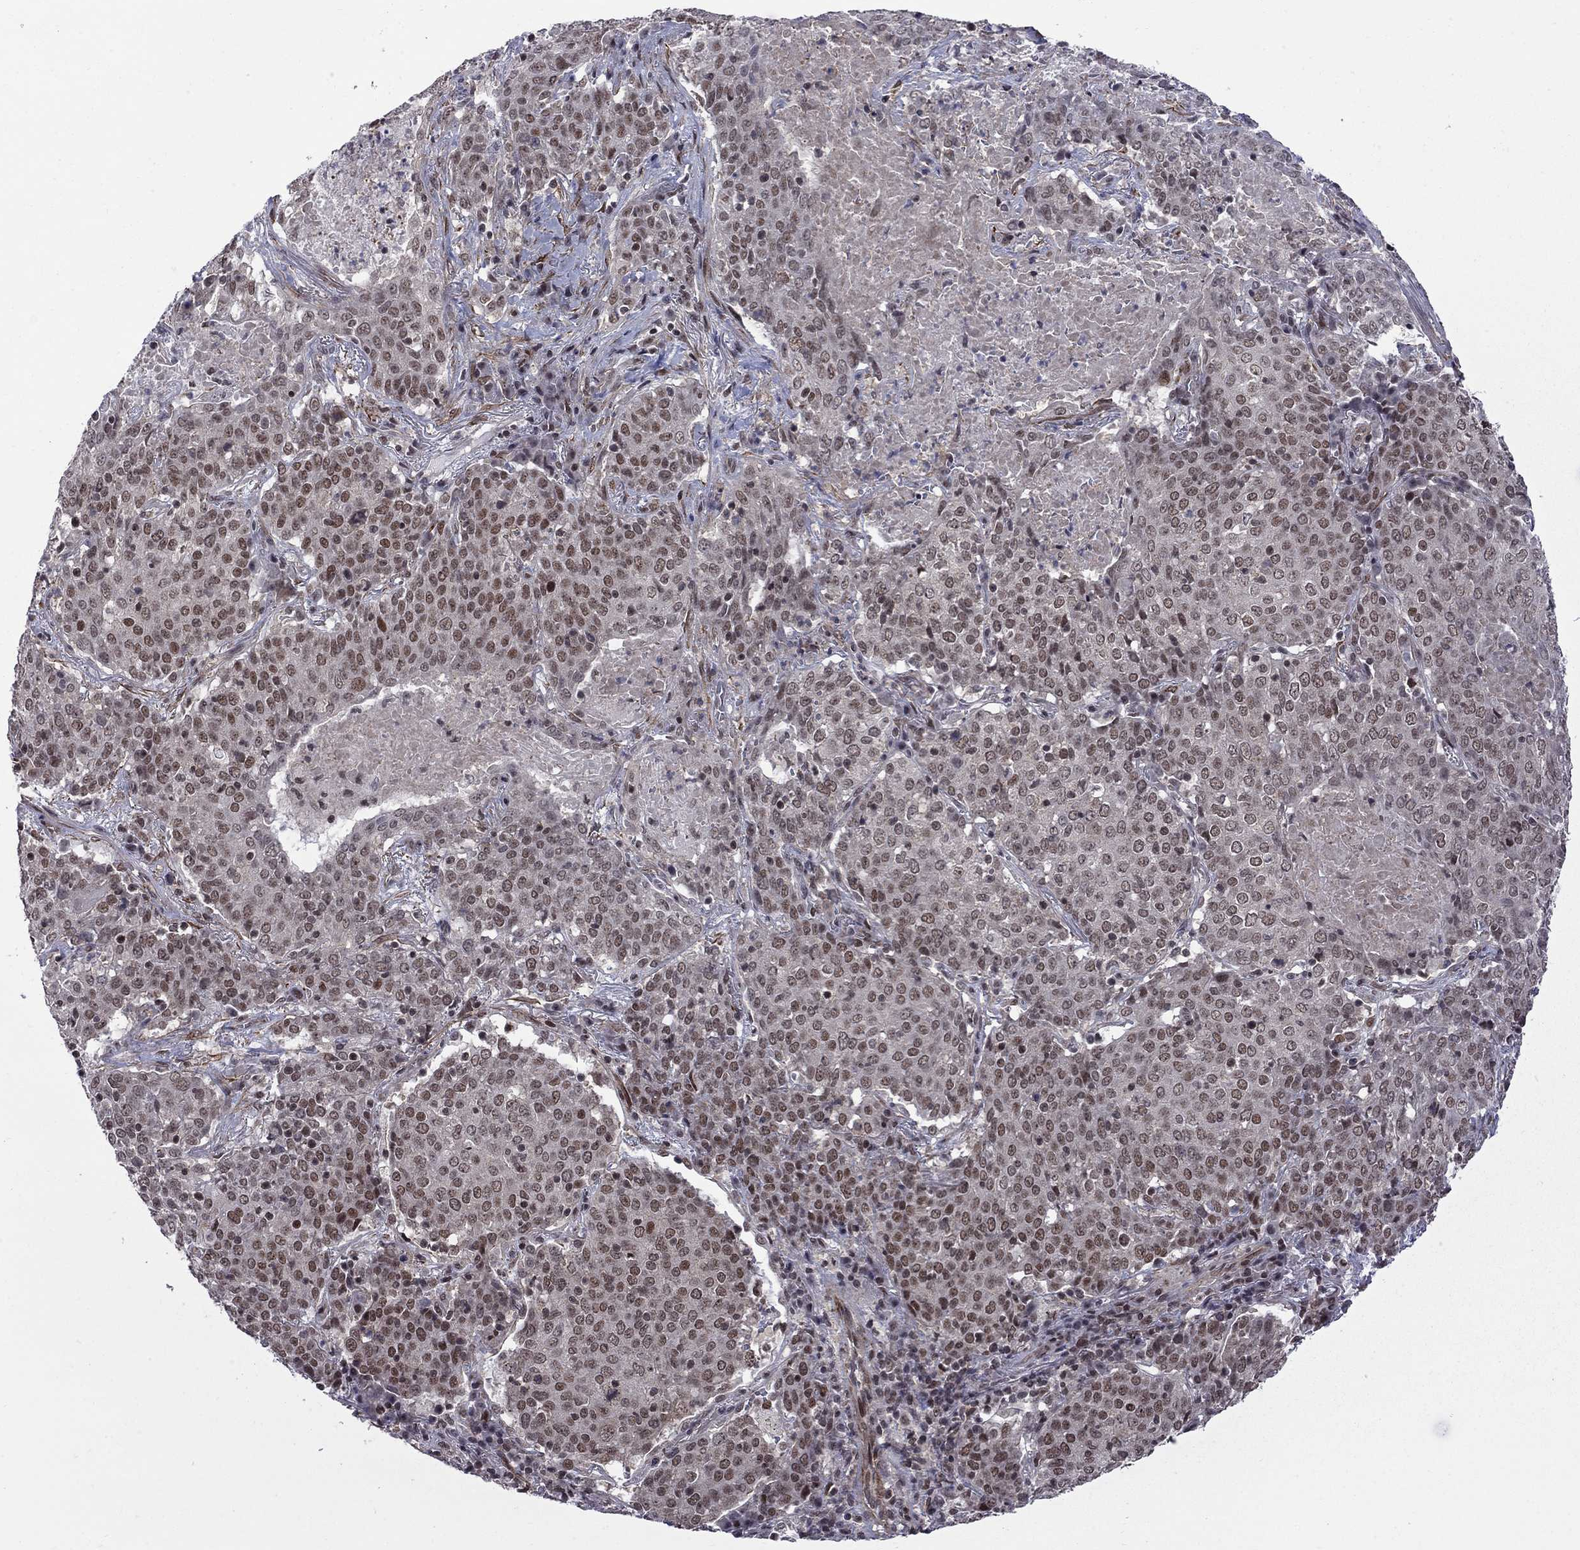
{"staining": {"intensity": "moderate", "quantity": ">75%", "location": "nuclear"}, "tissue": "lung cancer", "cell_type": "Tumor cells", "image_type": "cancer", "snomed": [{"axis": "morphology", "description": "Squamous cell carcinoma, NOS"}, {"axis": "topography", "description": "Lung"}], "caption": "Immunohistochemistry (IHC) of lung cancer (squamous cell carcinoma) shows medium levels of moderate nuclear staining in approximately >75% of tumor cells. (Stains: DAB in brown, nuclei in blue, Microscopy: brightfield microscopy at high magnification).", "gene": "BRF1", "patient": {"sex": "male", "age": 82}}